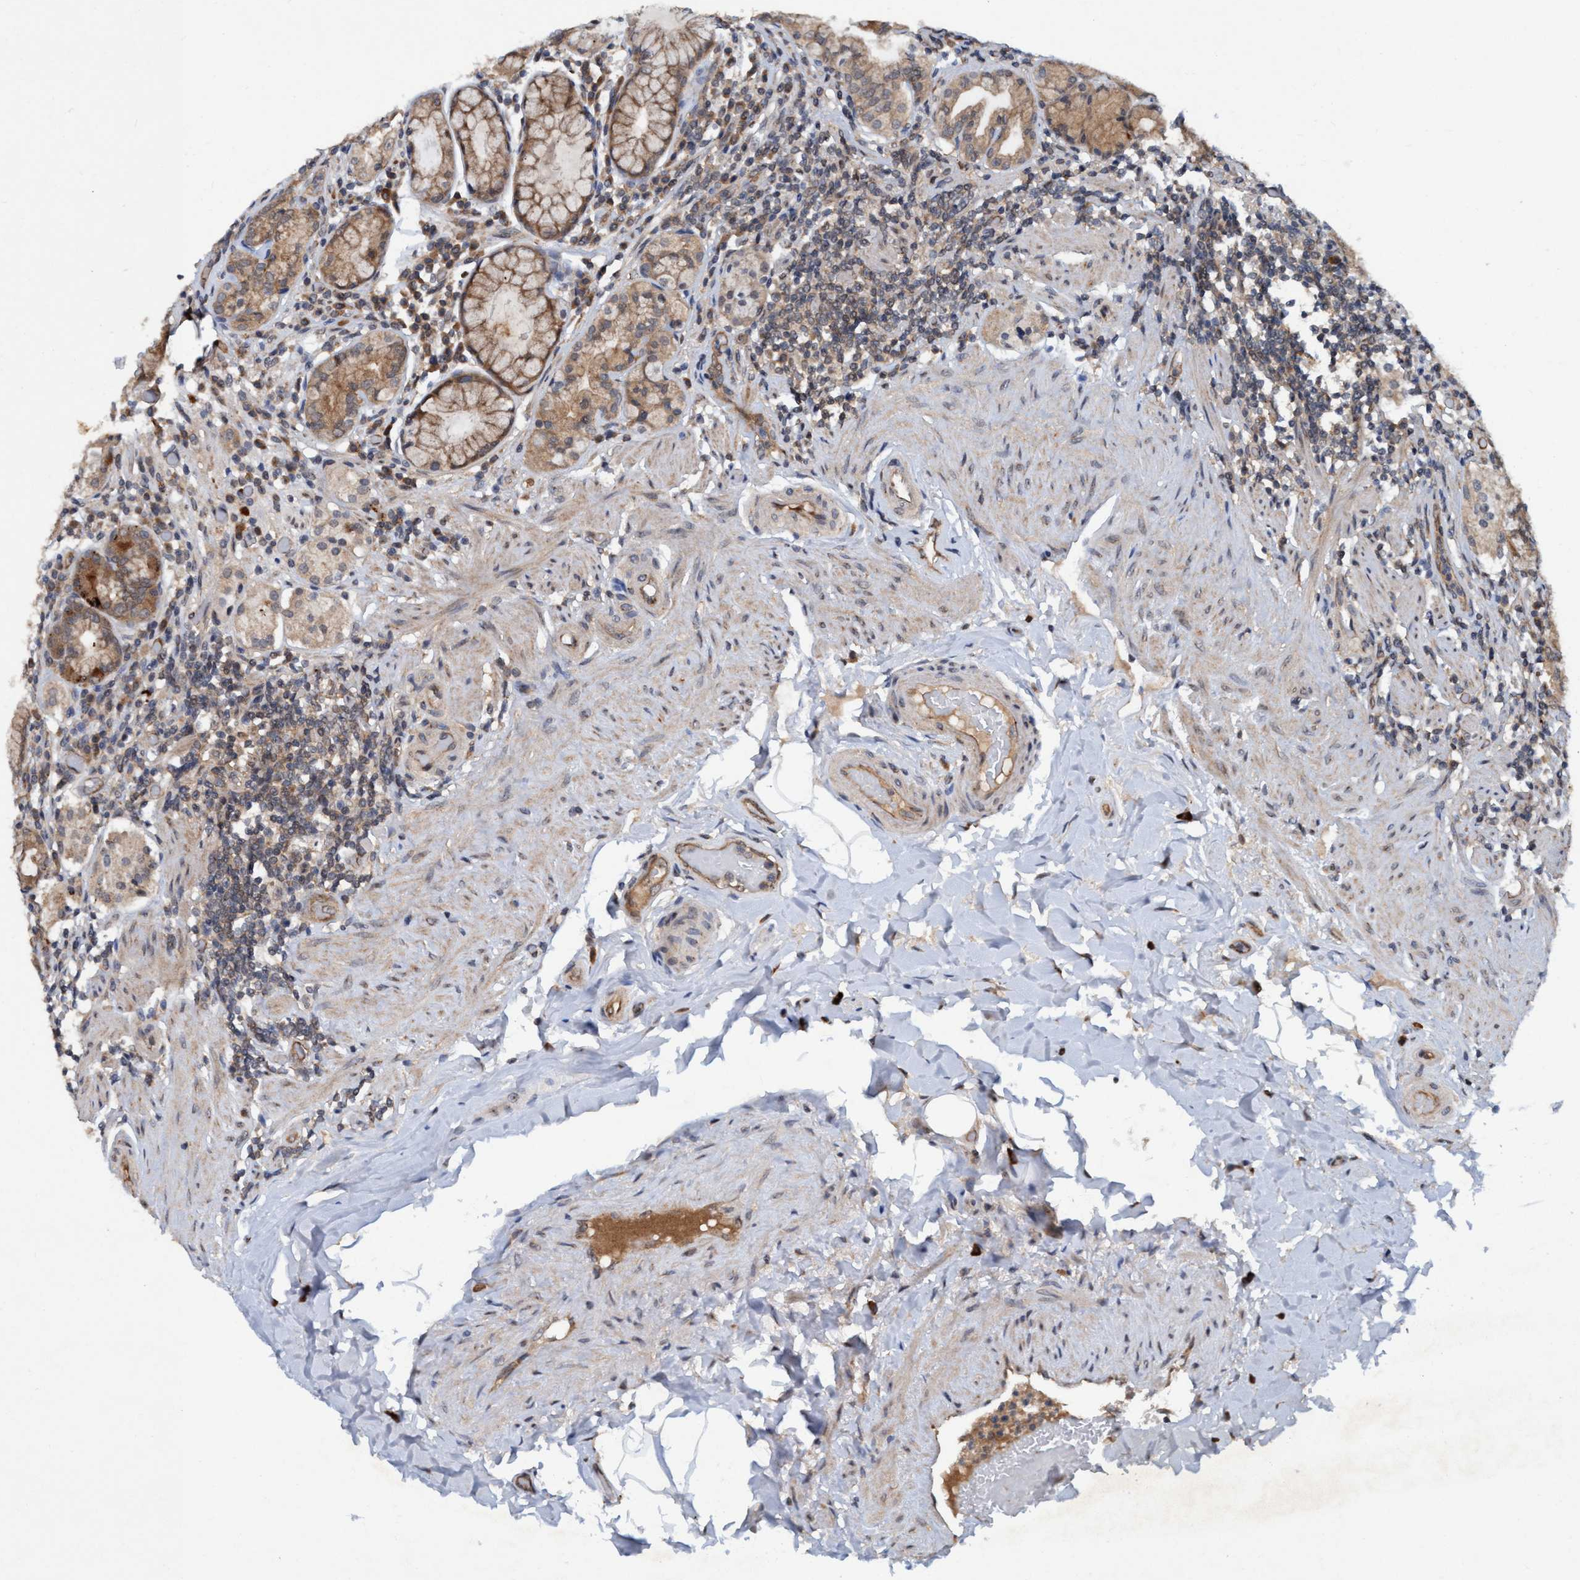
{"staining": {"intensity": "moderate", "quantity": ">75%", "location": "cytoplasmic/membranous"}, "tissue": "stomach", "cell_type": "Glandular cells", "image_type": "normal", "snomed": [{"axis": "morphology", "description": "Normal tissue, NOS"}, {"axis": "topography", "description": "Stomach, lower"}], "caption": "Brown immunohistochemical staining in benign stomach displays moderate cytoplasmic/membranous expression in about >75% of glandular cells.", "gene": "TRIM65", "patient": {"sex": "female", "age": 76}}